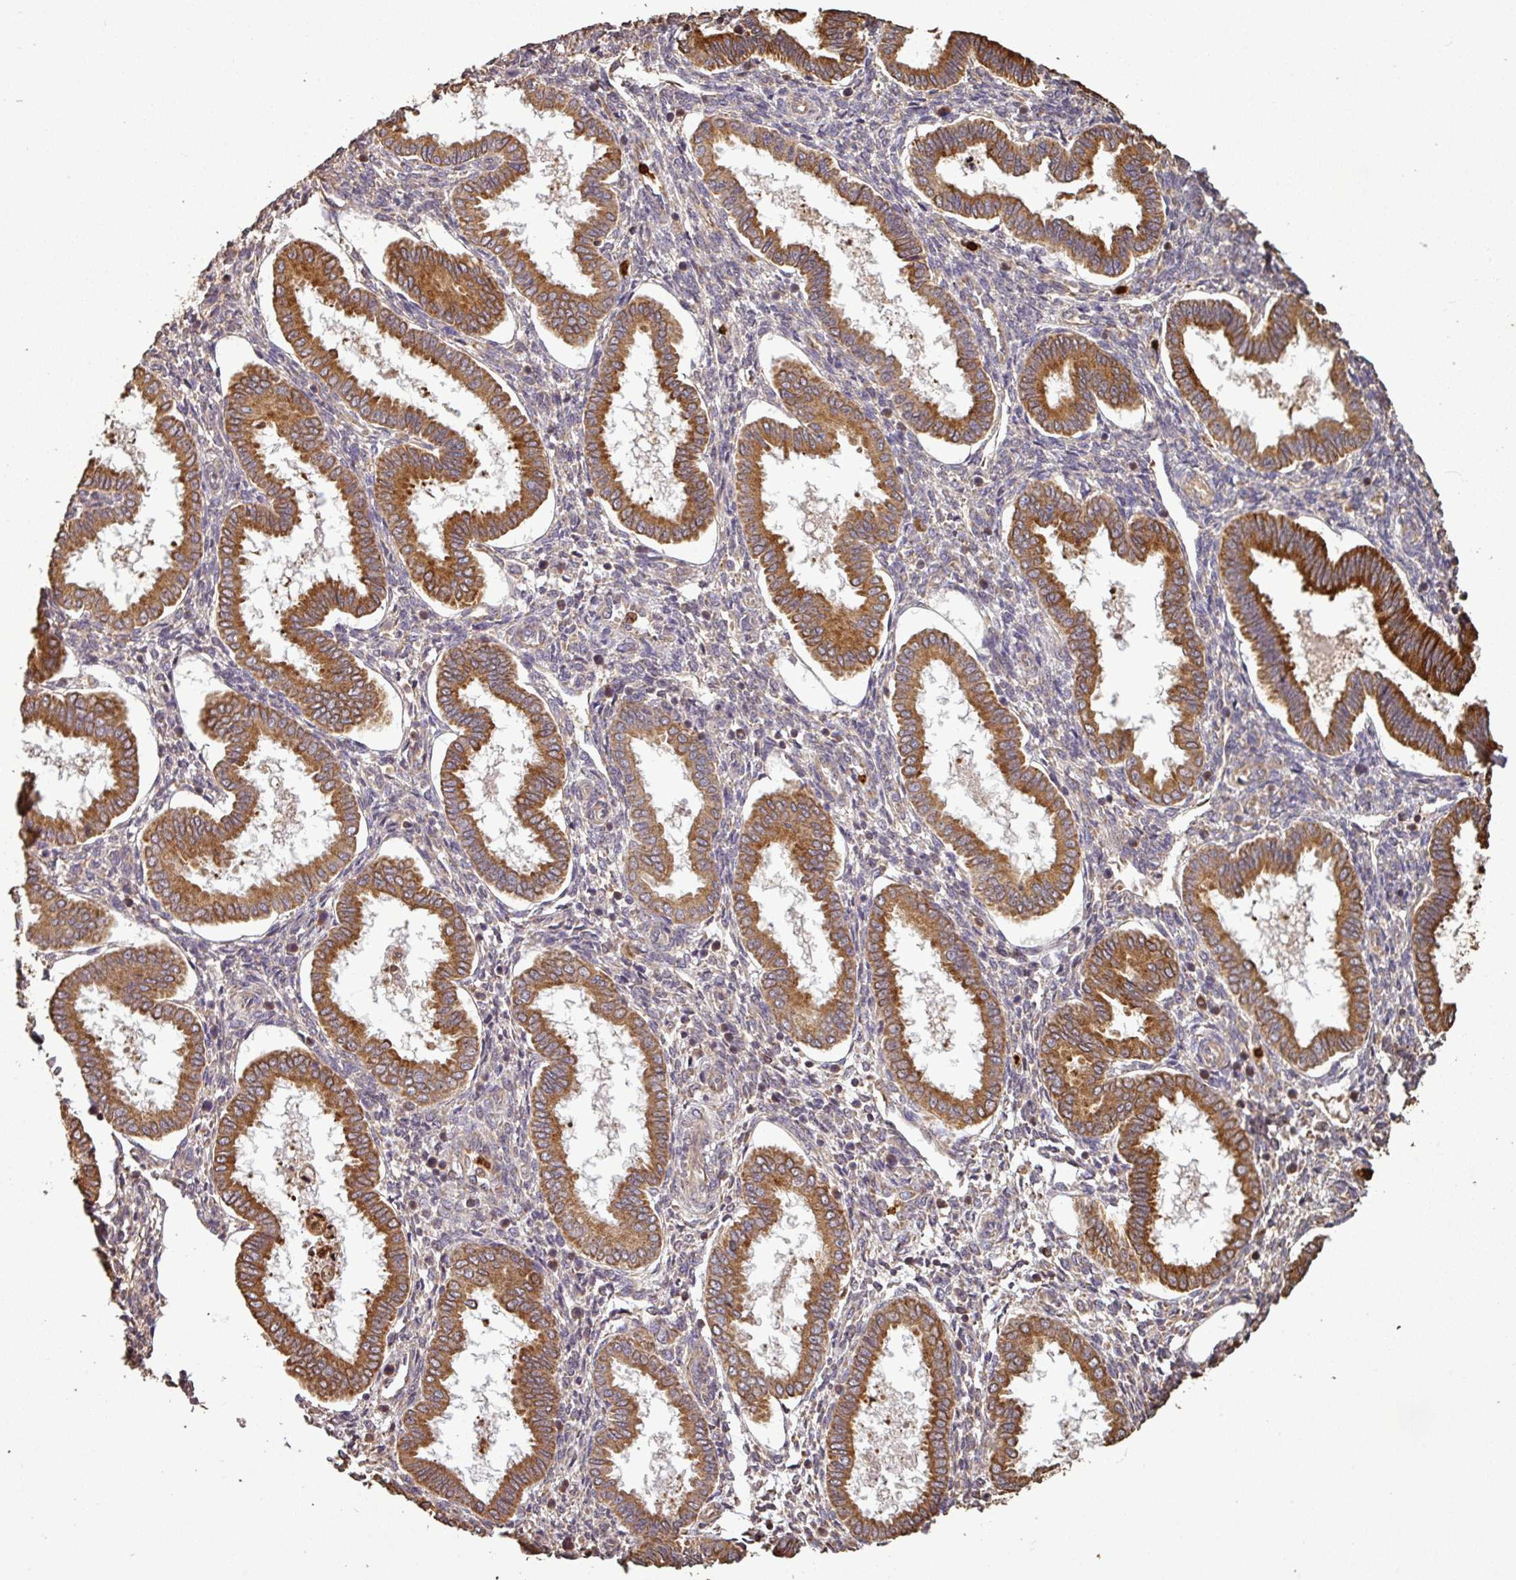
{"staining": {"intensity": "negative", "quantity": "none", "location": "none"}, "tissue": "endometrium", "cell_type": "Cells in endometrial stroma", "image_type": "normal", "snomed": [{"axis": "morphology", "description": "Normal tissue, NOS"}, {"axis": "topography", "description": "Endometrium"}], "caption": "Immunohistochemistry photomicrograph of normal endometrium: endometrium stained with DAB exhibits no significant protein expression in cells in endometrial stroma.", "gene": "PLEKHM1", "patient": {"sex": "female", "age": 24}}